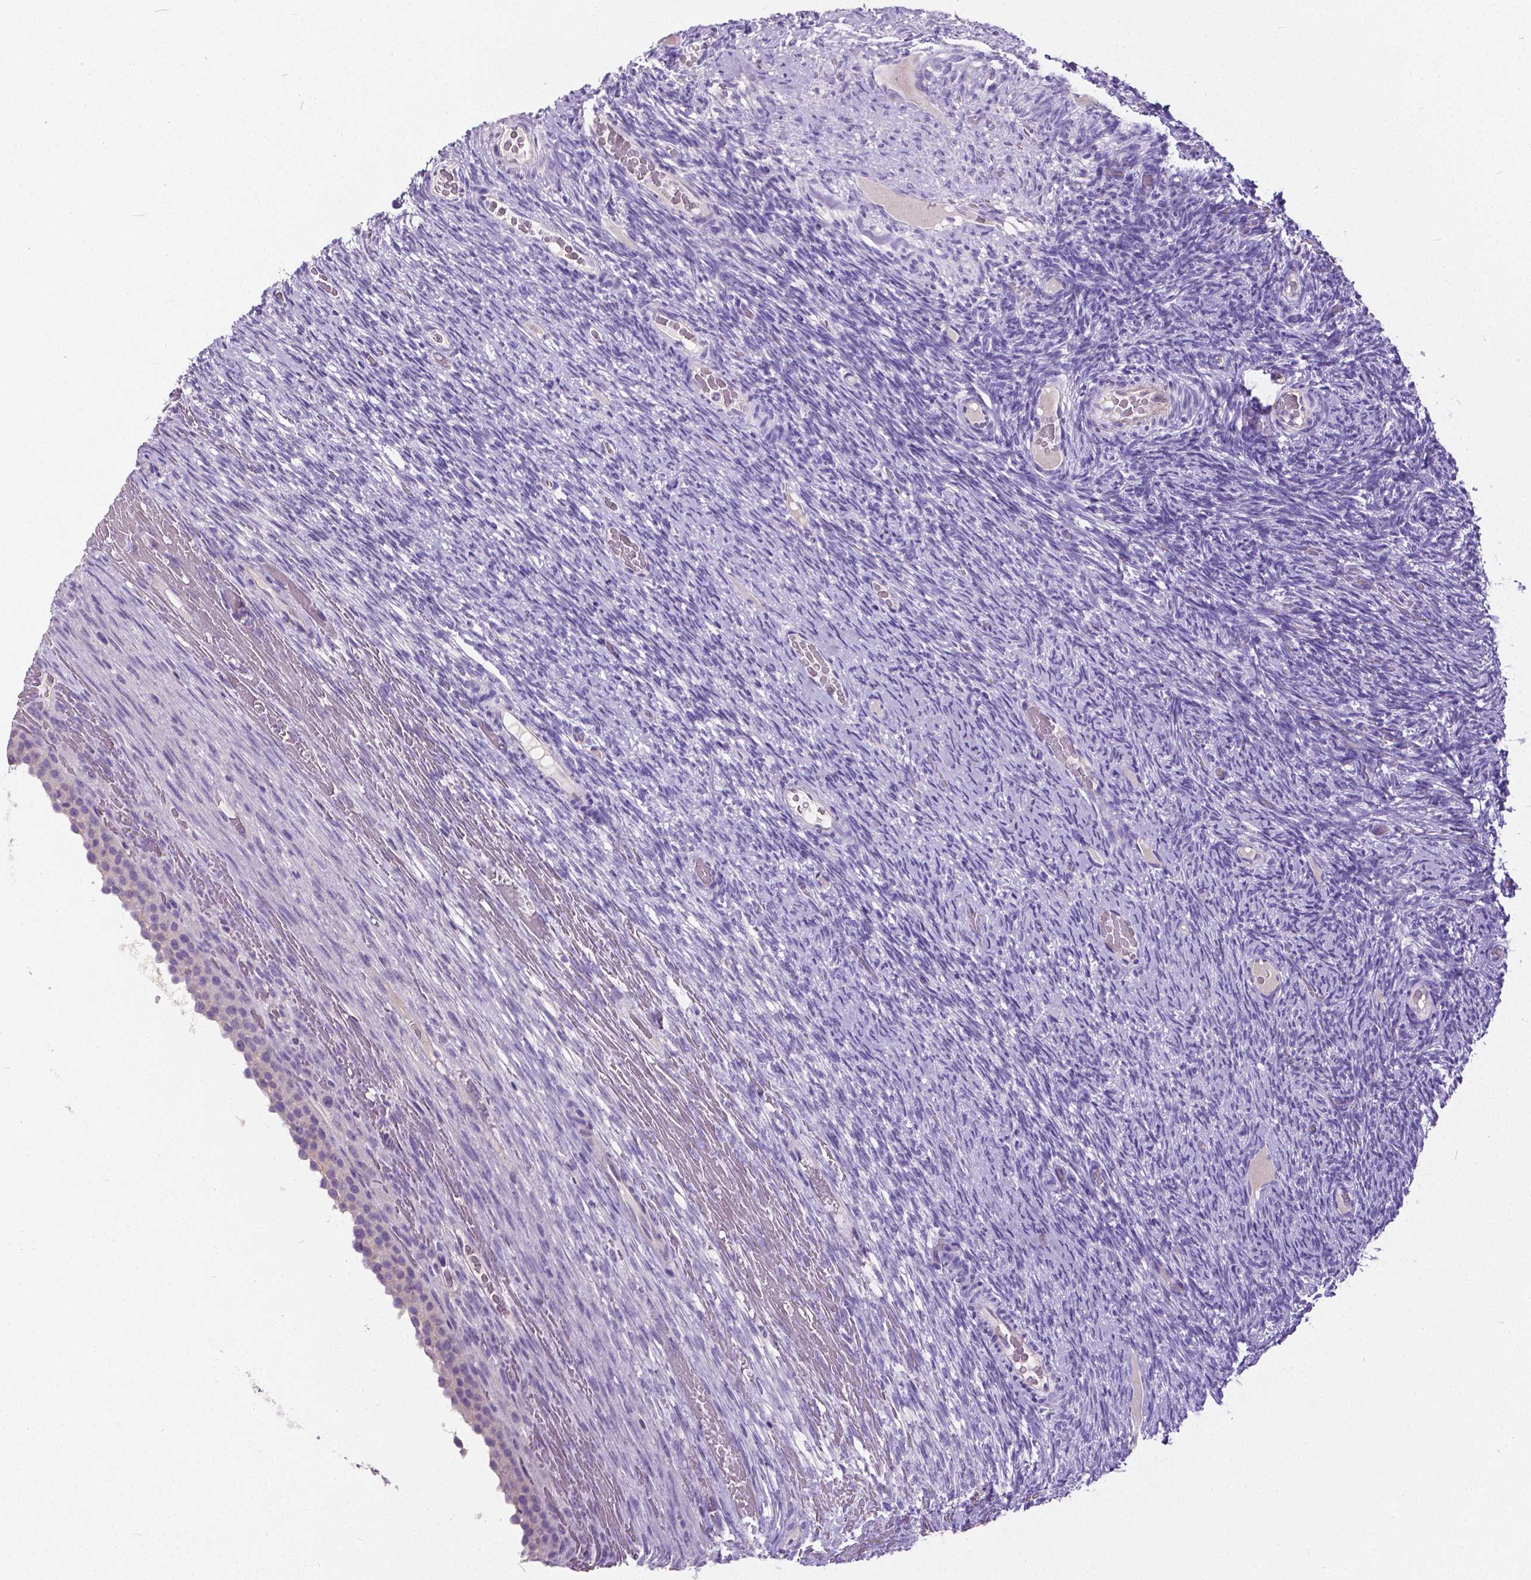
{"staining": {"intensity": "negative", "quantity": "none", "location": "none"}, "tissue": "ovary", "cell_type": "Follicle cells", "image_type": "normal", "snomed": [{"axis": "morphology", "description": "Normal tissue, NOS"}, {"axis": "topography", "description": "Ovary"}], "caption": "Ovary was stained to show a protein in brown. There is no significant positivity in follicle cells. (DAB (3,3'-diaminobenzidine) immunohistochemistry (IHC), high magnification).", "gene": "OCLN", "patient": {"sex": "female", "age": 34}}